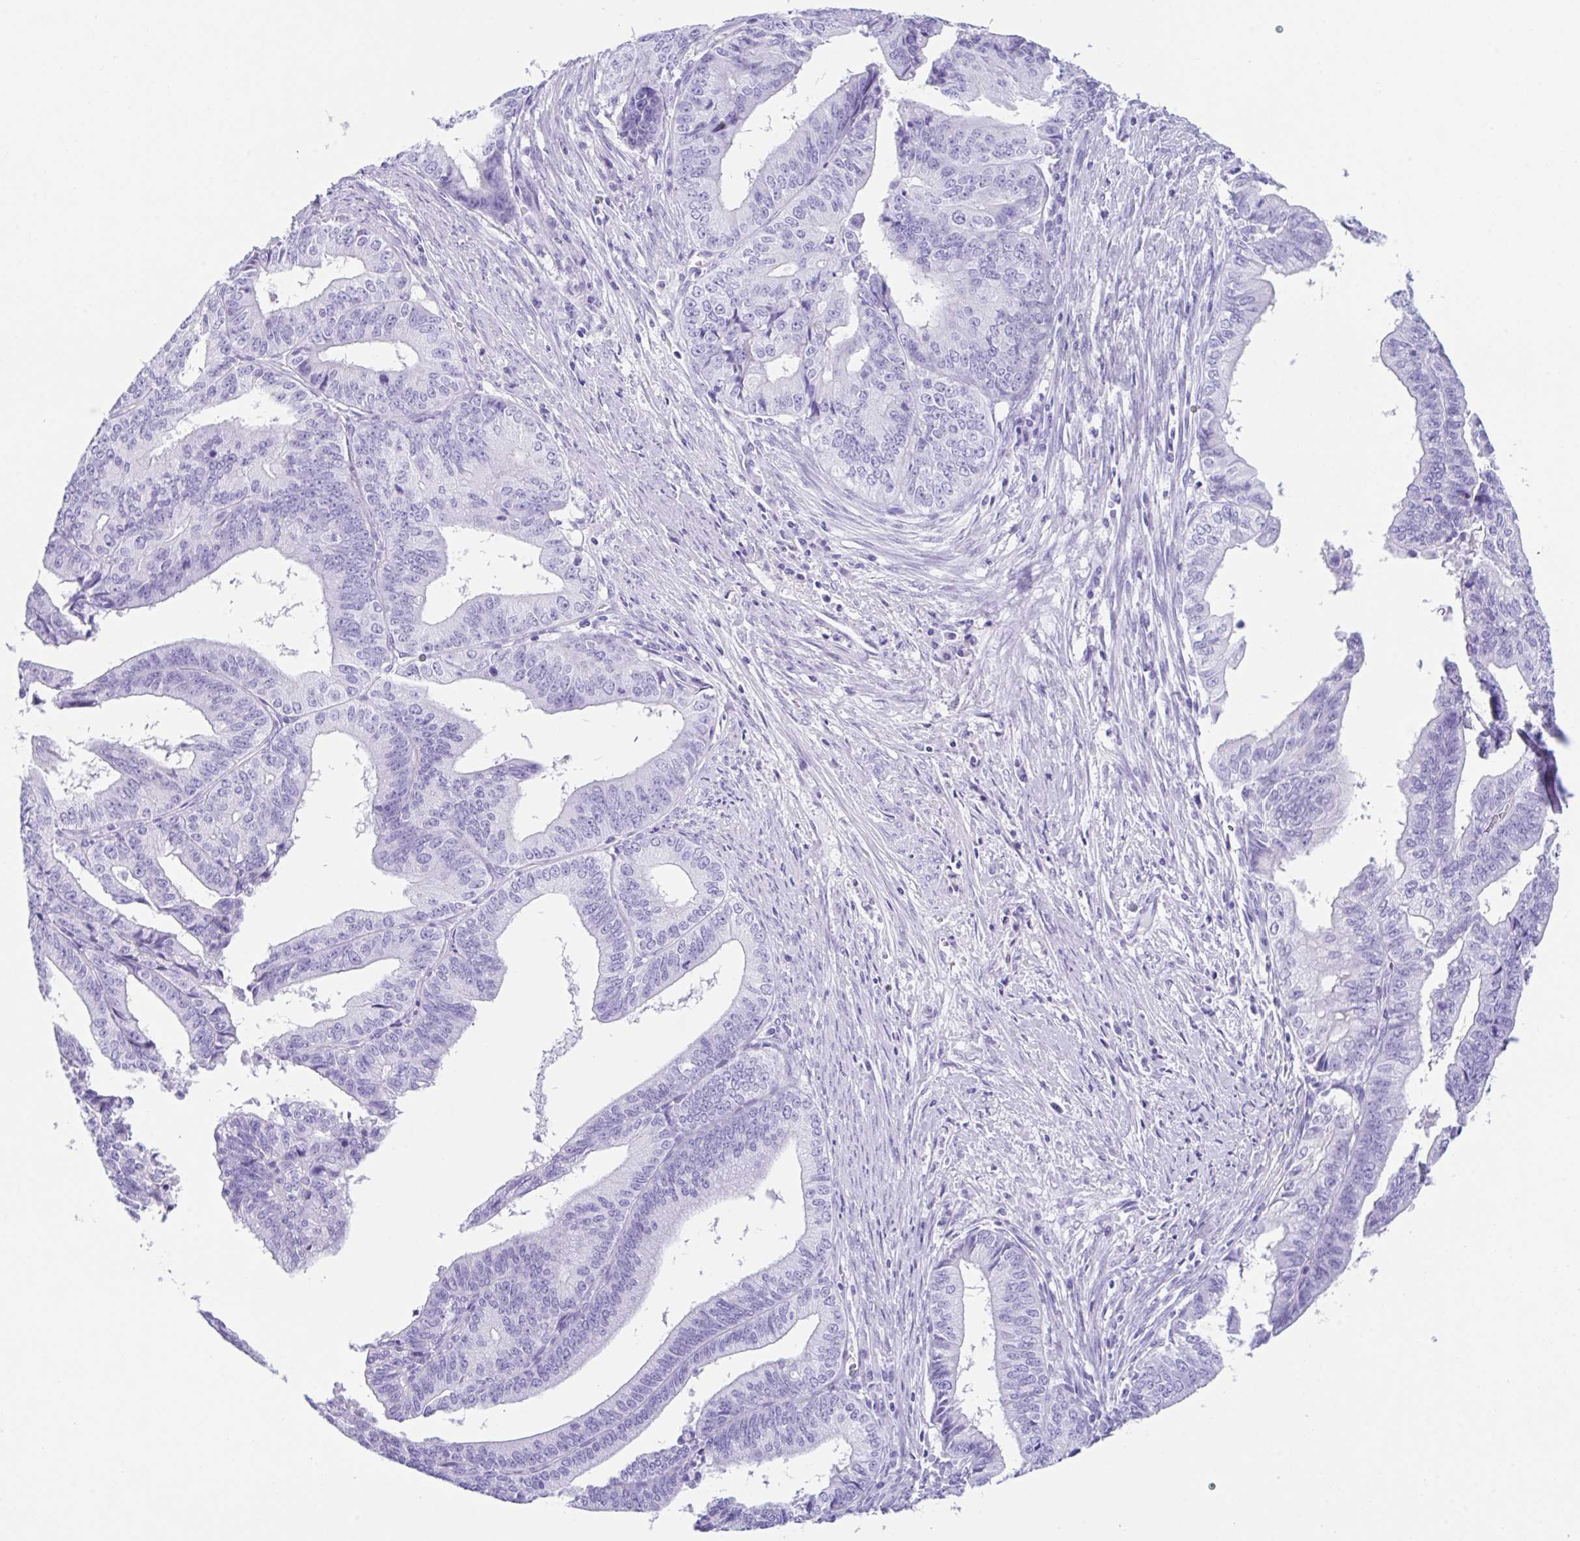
{"staining": {"intensity": "negative", "quantity": "none", "location": "none"}, "tissue": "endometrial cancer", "cell_type": "Tumor cells", "image_type": "cancer", "snomed": [{"axis": "morphology", "description": "Adenocarcinoma, NOS"}, {"axis": "topography", "description": "Endometrium"}], "caption": "A histopathology image of endometrial cancer (adenocarcinoma) stained for a protein shows no brown staining in tumor cells. (DAB (3,3'-diaminobenzidine) IHC, high magnification).", "gene": "CPA1", "patient": {"sex": "female", "age": 65}}